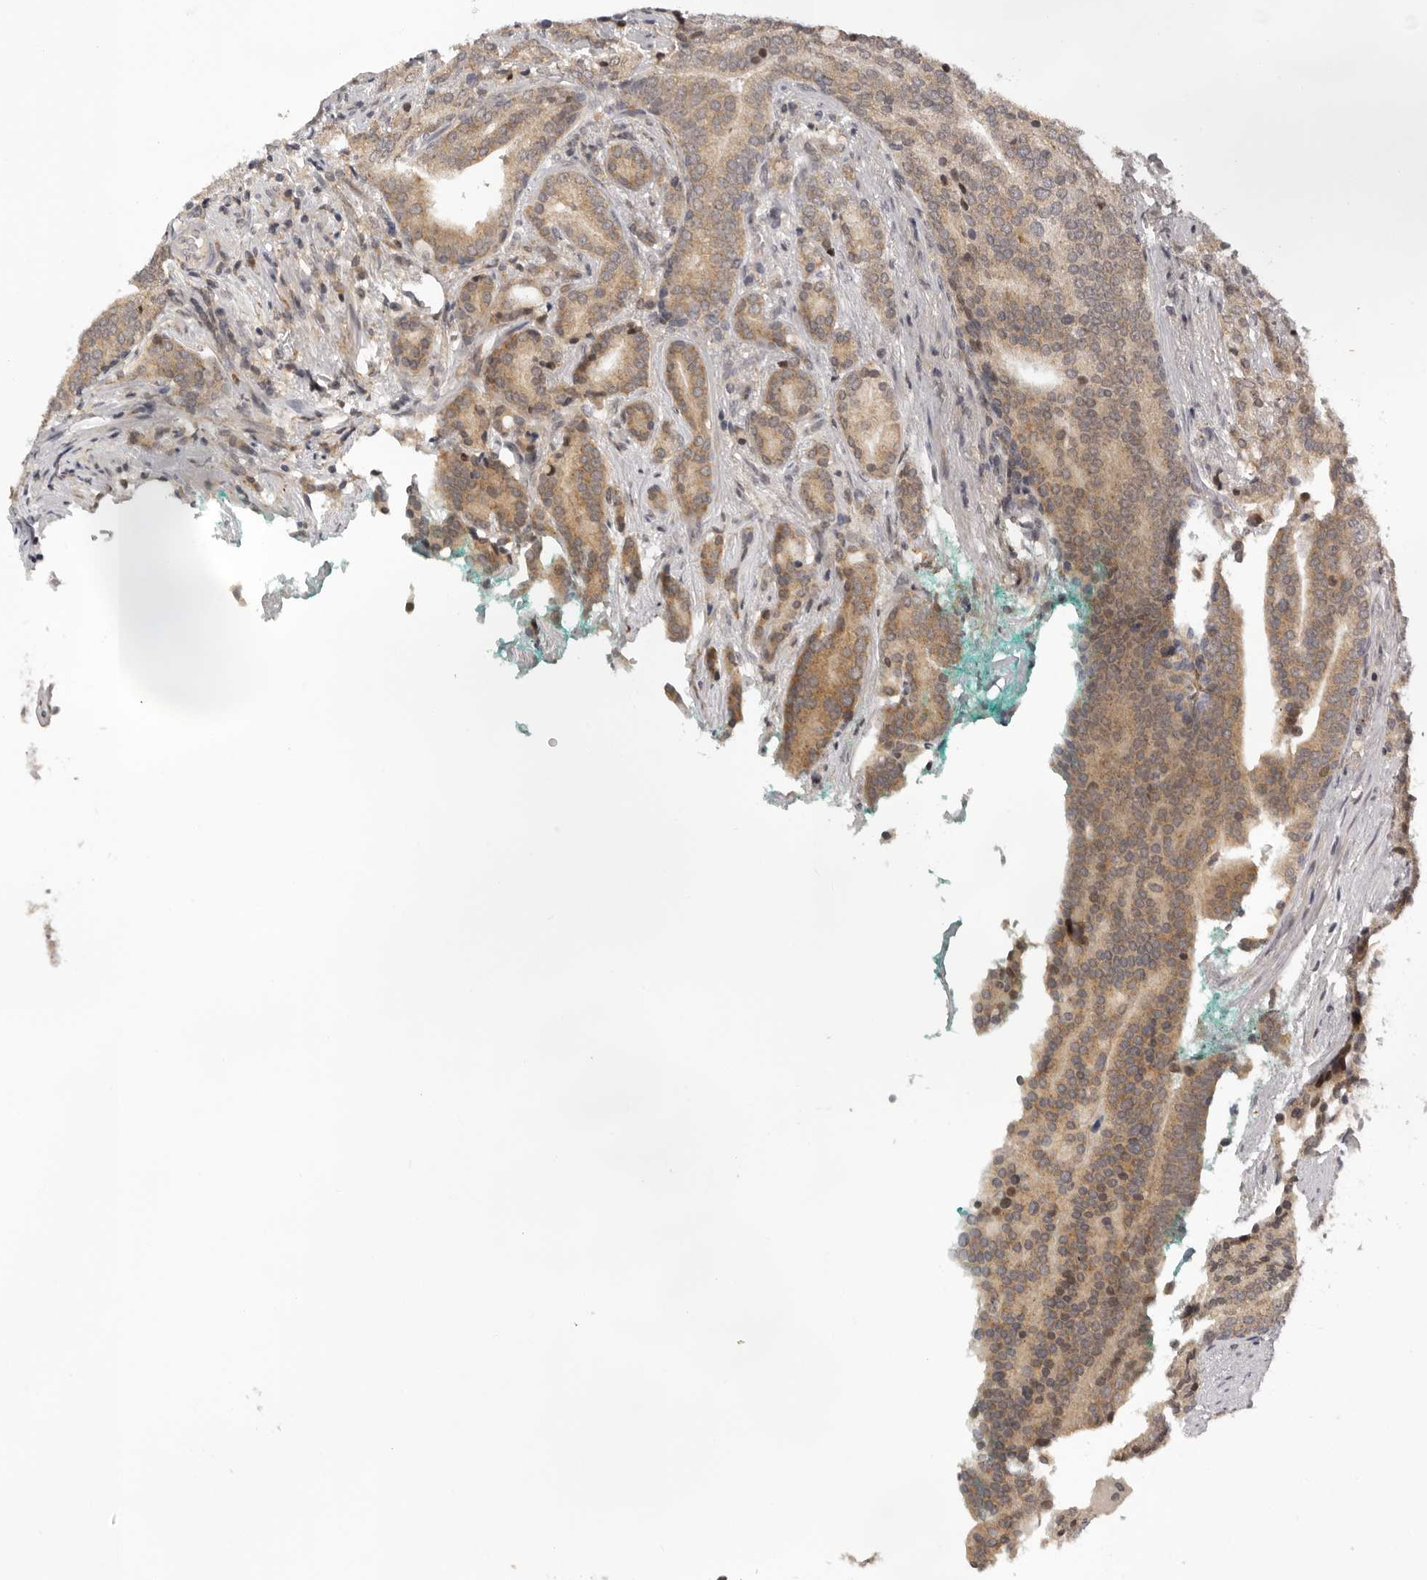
{"staining": {"intensity": "weak", "quantity": ">75%", "location": "cytoplasmic/membranous"}, "tissue": "prostate cancer", "cell_type": "Tumor cells", "image_type": "cancer", "snomed": [{"axis": "morphology", "description": "Adenocarcinoma, High grade"}, {"axis": "topography", "description": "Prostate"}], "caption": "A histopathology image of prostate high-grade adenocarcinoma stained for a protein reveals weak cytoplasmic/membranous brown staining in tumor cells.", "gene": "KIF2B", "patient": {"sex": "male", "age": 57}}